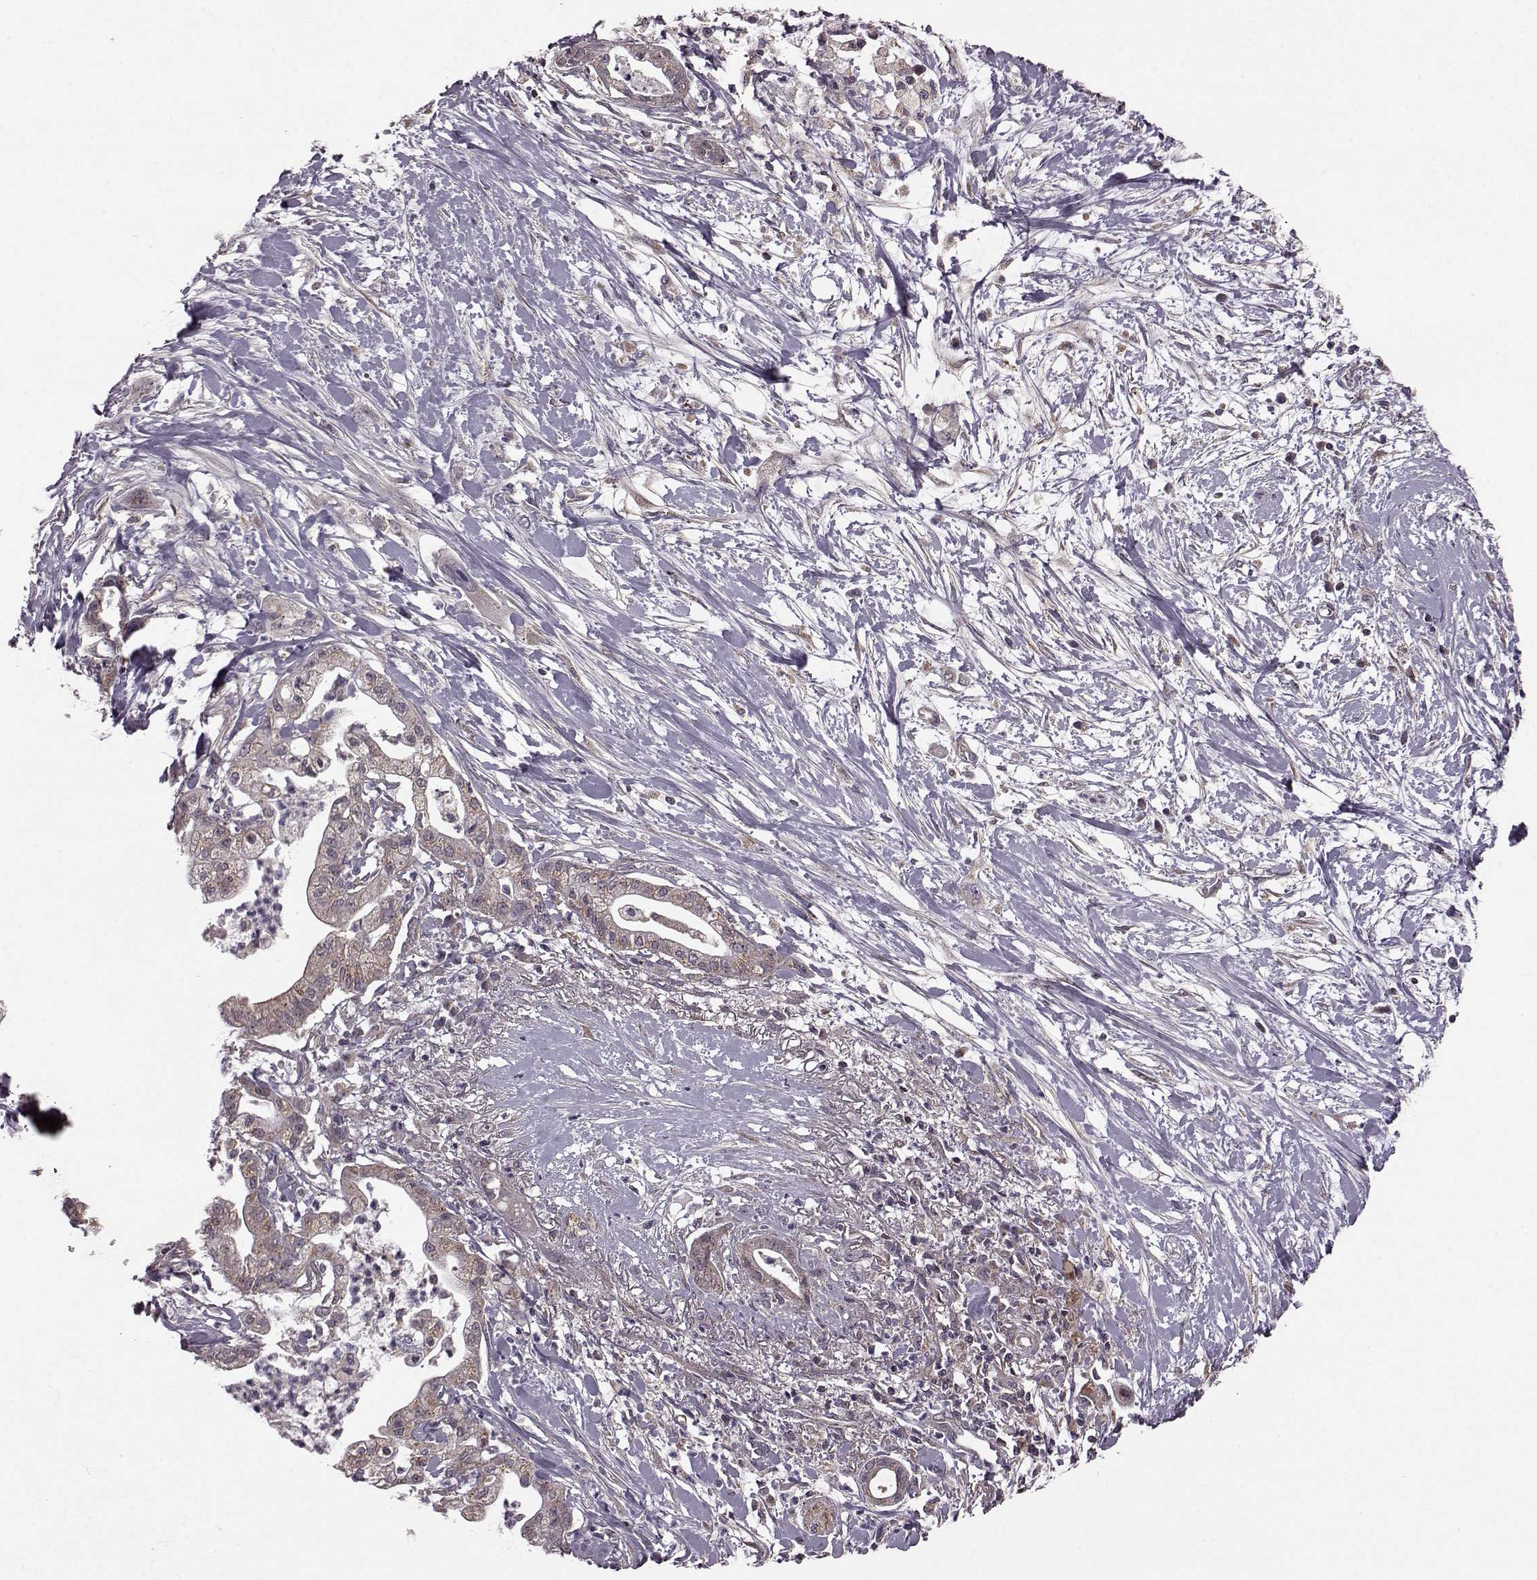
{"staining": {"intensity": "moderate", "quantity": ">75%", "location": "cytoplasmic/membranous"}, "tissue": "pancreatic cancer", "cell_type": "Tumor cells", "image_type": "cancer", "snomed": [{"axis": "morphology", "description": "Normal tissue, NOS"}, {"axis": "morphology", "description": "Adenocarcinoma, NOS"}, {"axis": "topography", "description": "Lymph node"}, {"axis": "topography", "description": "Pancreas"}], "caption": "A histopathology image showing moderate cytoplasmic/membranous expression in approximately >75% of tumor cells in pancreatic cancer (adenocarcinoma), as visualized by brown immunohistochemical staining.", "gene": "FNIP2", "patient": {"sex": "female", "age": 58}}